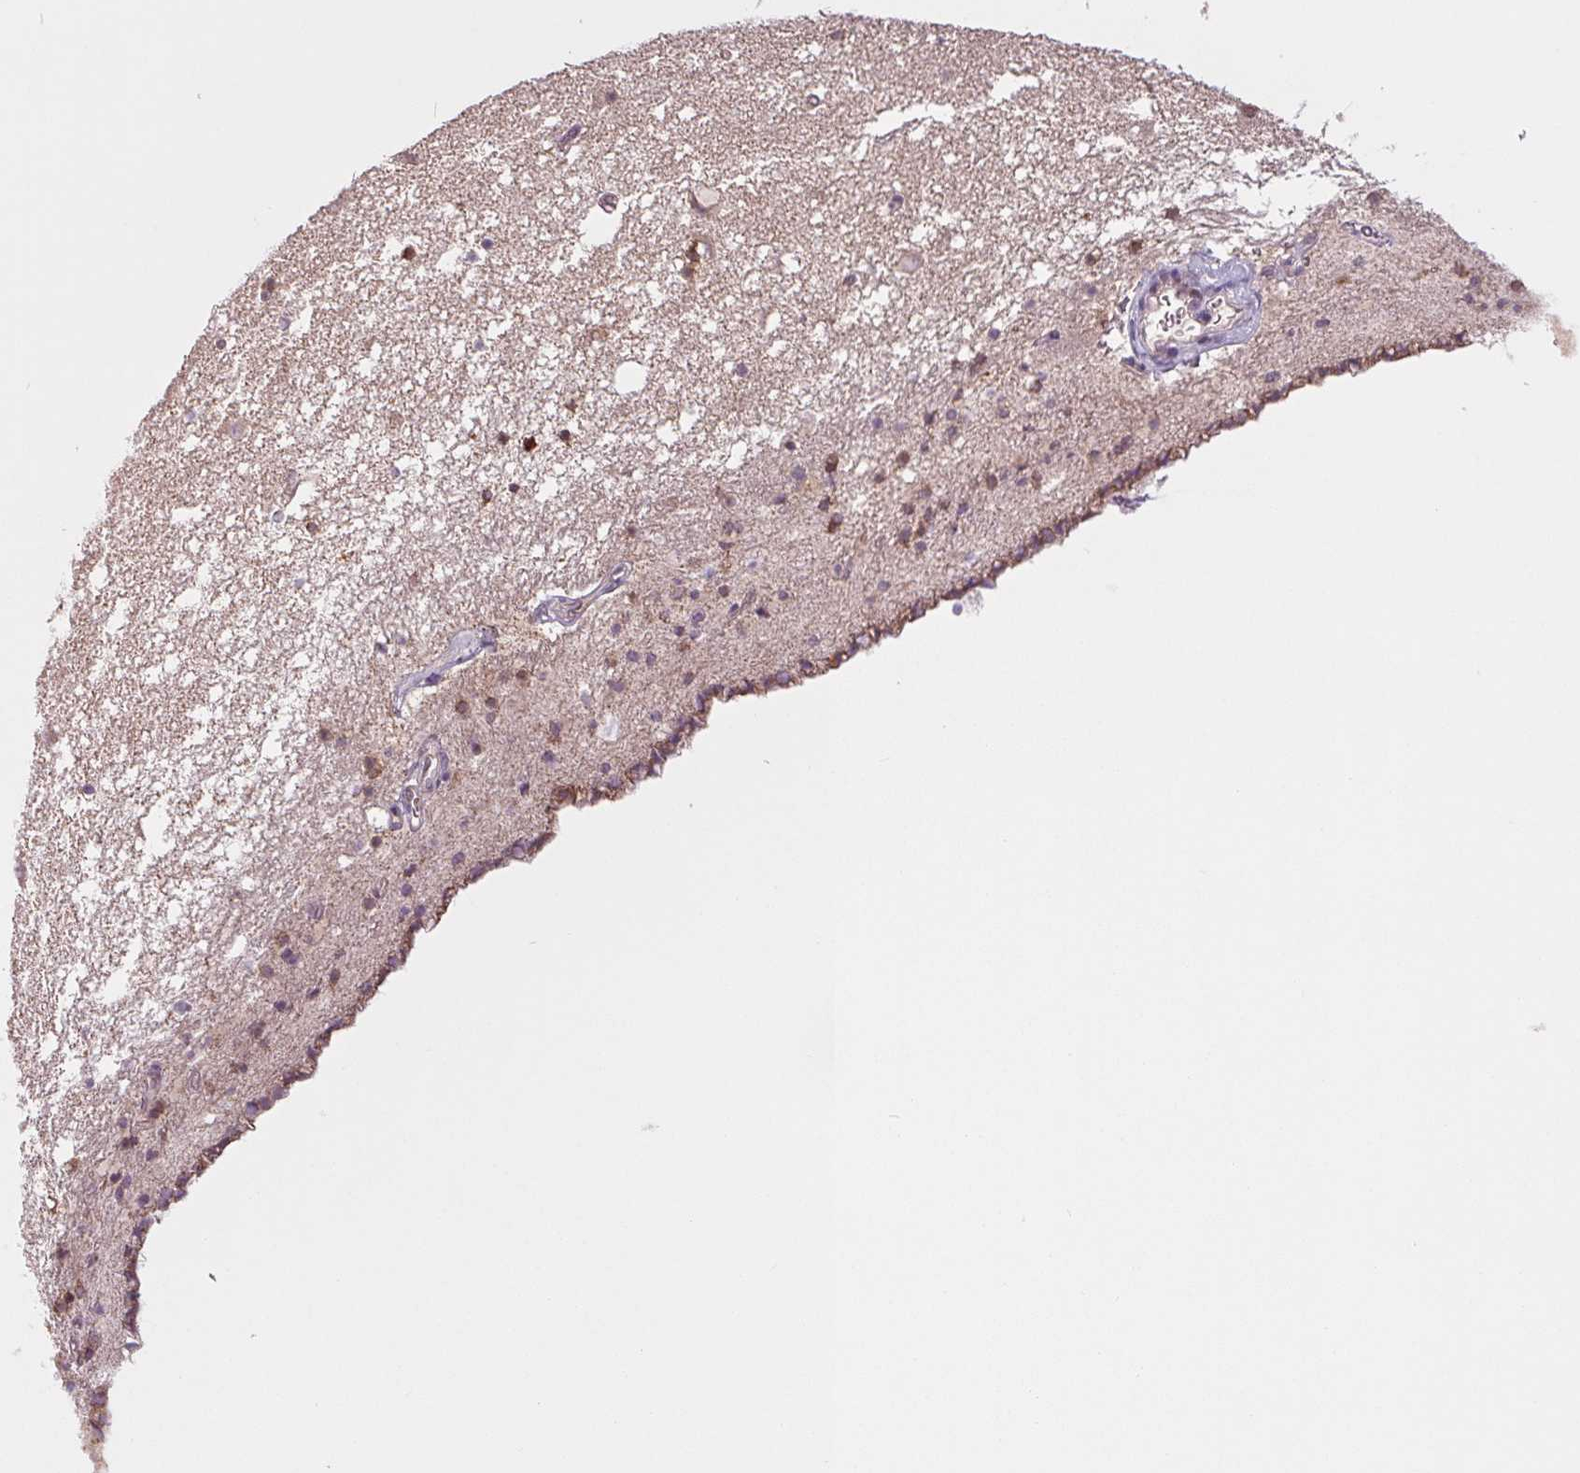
{"staining": {"intensity": "moderate", "quantity": "<25%", "location": "cytoplasmic/membranous"}, "tissue": "caudate", "cell_type": "Glial cells", "image_type": "normal", "snomed": [{"axis": "morphology", "description": "Normal tissue, NOS"}, {"axis": "topography", "description": "Lateral ventricle wall"}], "caption": "Immunohistochemical staining of normal human caudate shows moderate cytoplasmic/membranous protein positivity in approximately <25% of glial cells. (DAB (3,3'-diaminobenzidine) = brown stain, brightfield microscopy at high magnification).", "gene": "MAP3K5", "patient": {"sex": "female", "age": 42}}